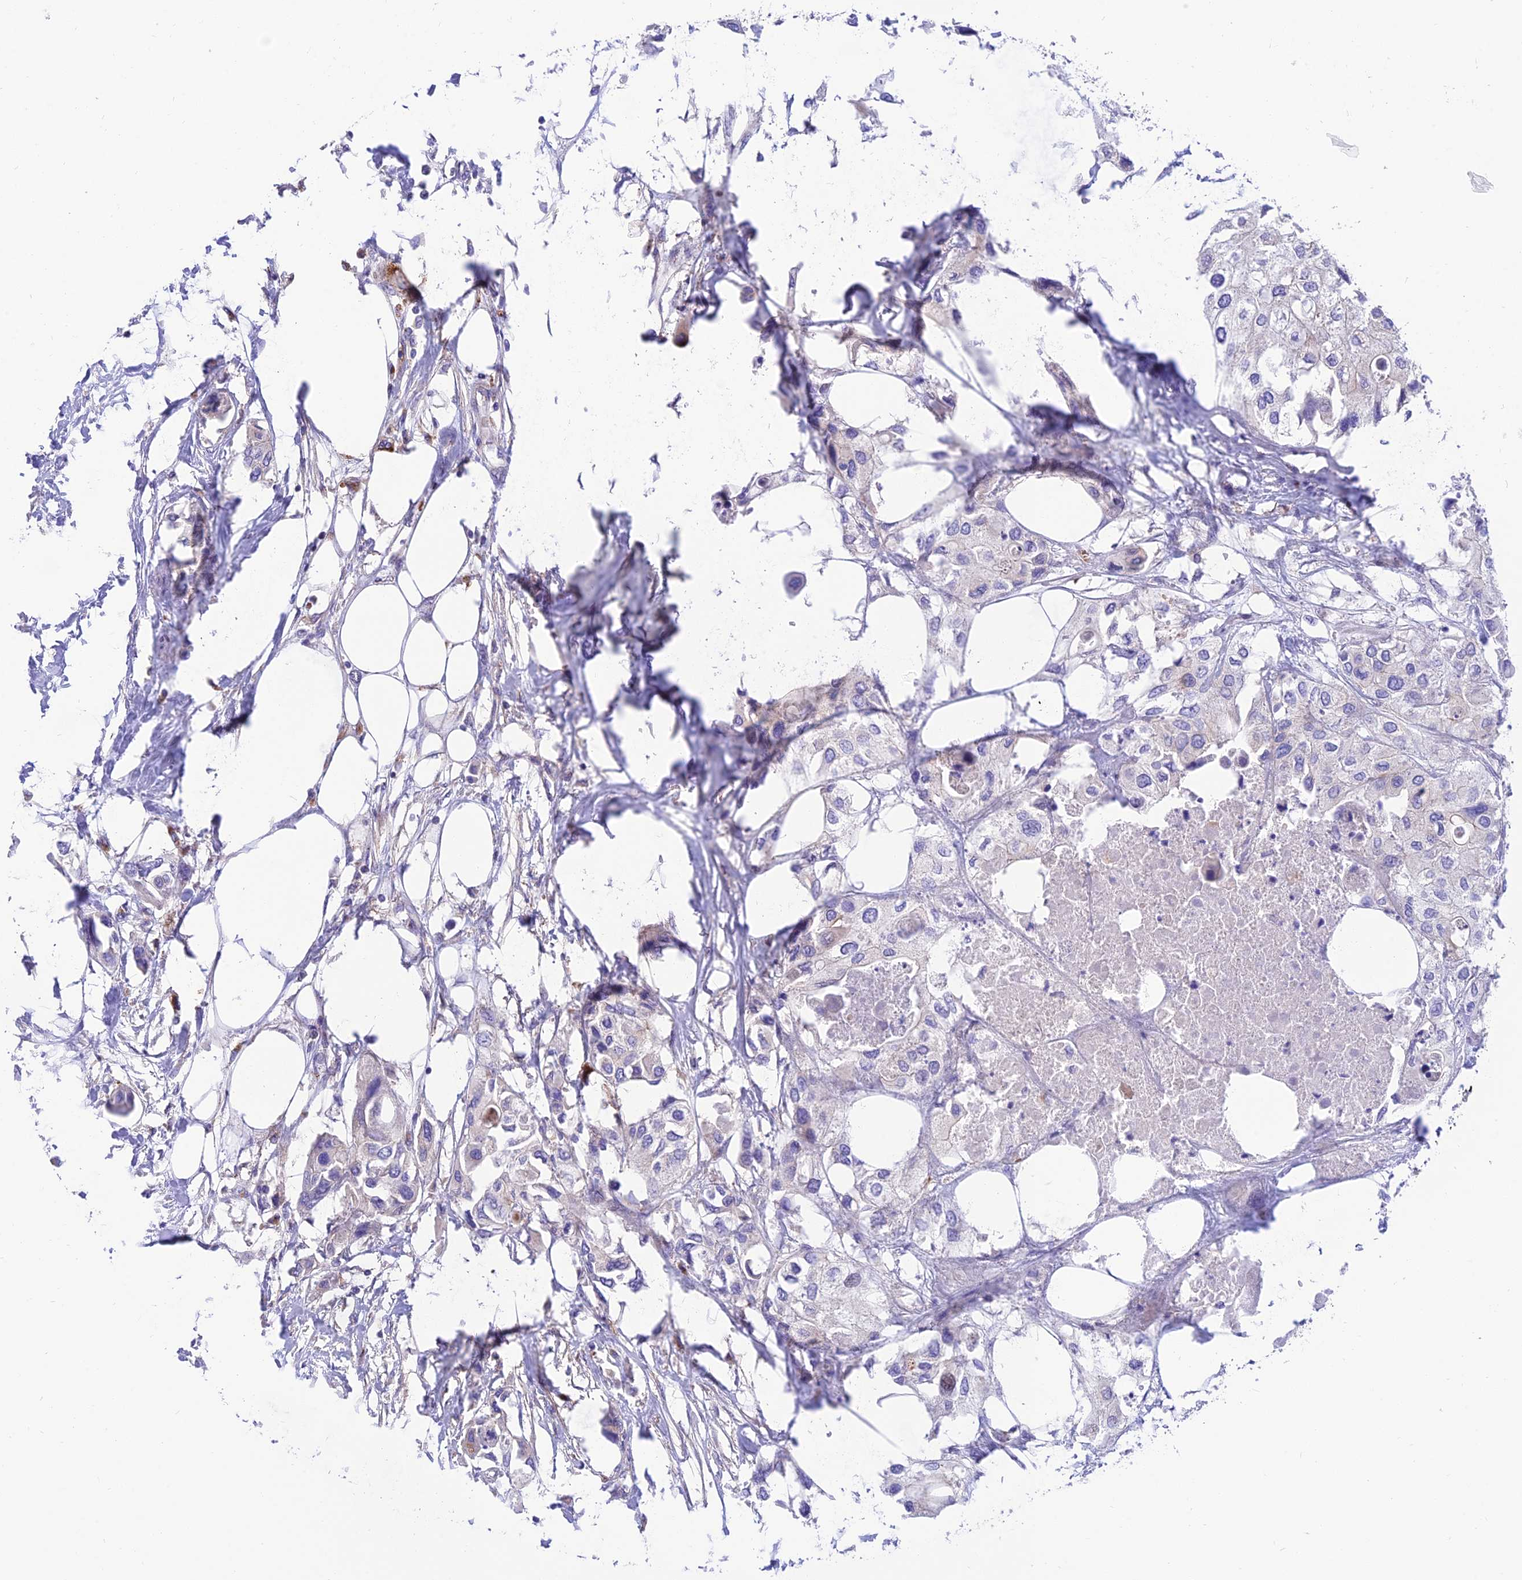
{"staining": {"intensity": "negative", "quantity": "none", "location": "none"}, "tissue": "urothelial cancer", "cell_type": "Tumor cells", "image_type": "cancer", "snomed": [{"axis": "morphology", "description": "Urothelial carcinoma, High grade"}, {"axis": "topography", "description": "Urinary bladder"}], "caption": "DAB immunohistochemical staining of human urothelial carcinoma (high-grade) shows no significant expression in tumor cells.", "gene": "CCDC157", "patient": {"sex": "male", "age": 64}}